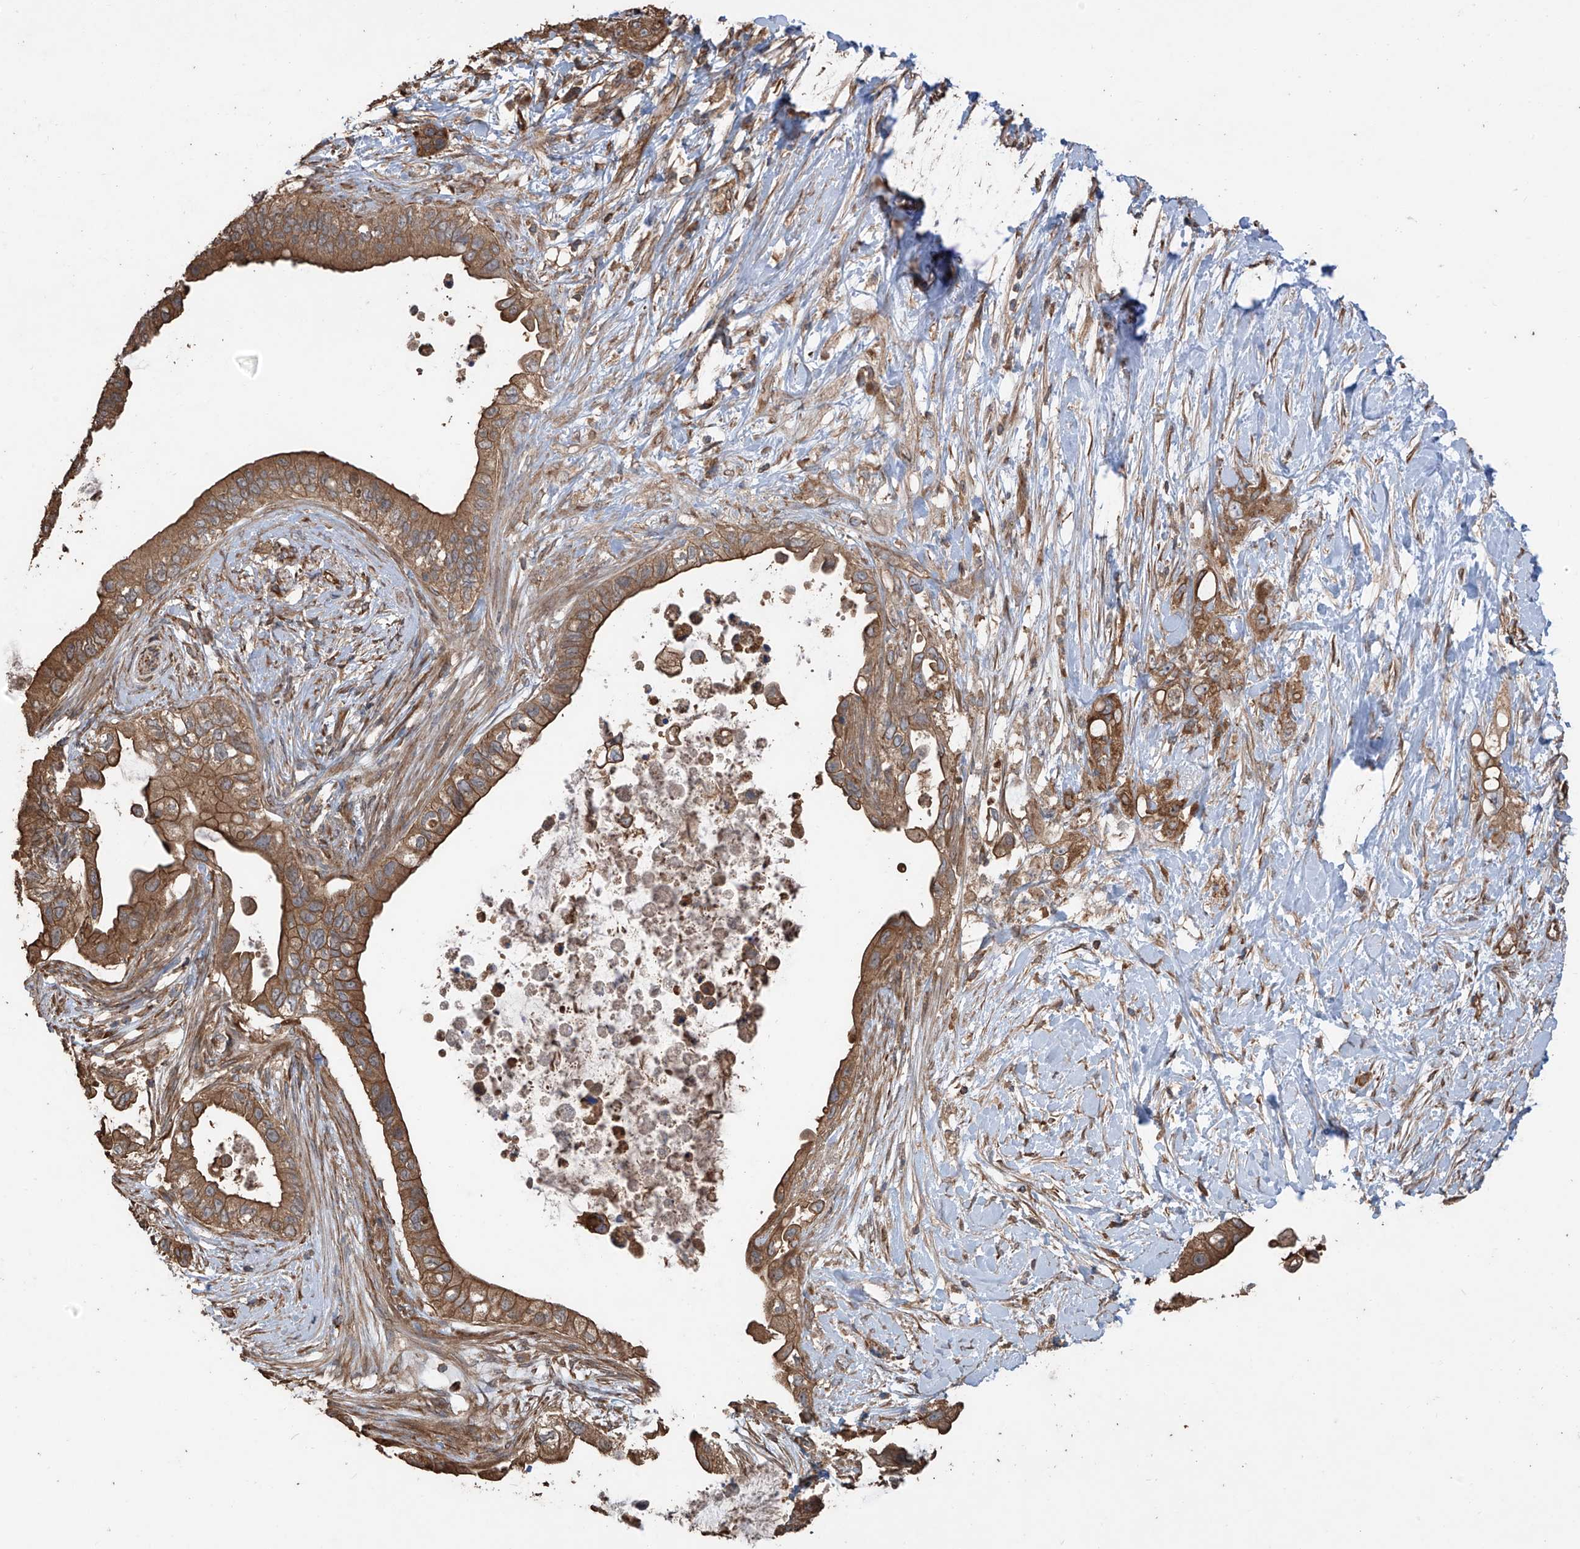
{"staining": {"intensity": "moderate", "quantity": ">75%", "location": "cytoplasmic/membranous"}, "tissue": "pancreatic cancer", "cell_type": "Tumor cells", "image_type": "cancer", "snomed": [{"axis": "morphology", "description": "Adenocarcinoma, NOS"}, {"axis": "topography", "description": "Pancreas"}], "caption": "Immunohistochemistry (IHC) photomicrograph of neoplastic tissue: human pancreatic cancer stained using IHC displays medium levels of moderate protein expression localized specifically in the cytoplasmic/membranous of tumor cells, appearing as a cytoplasmic/membranous brown color.", "gene": "AGBL5", "patient": {"sex": "female", "age": 56}}